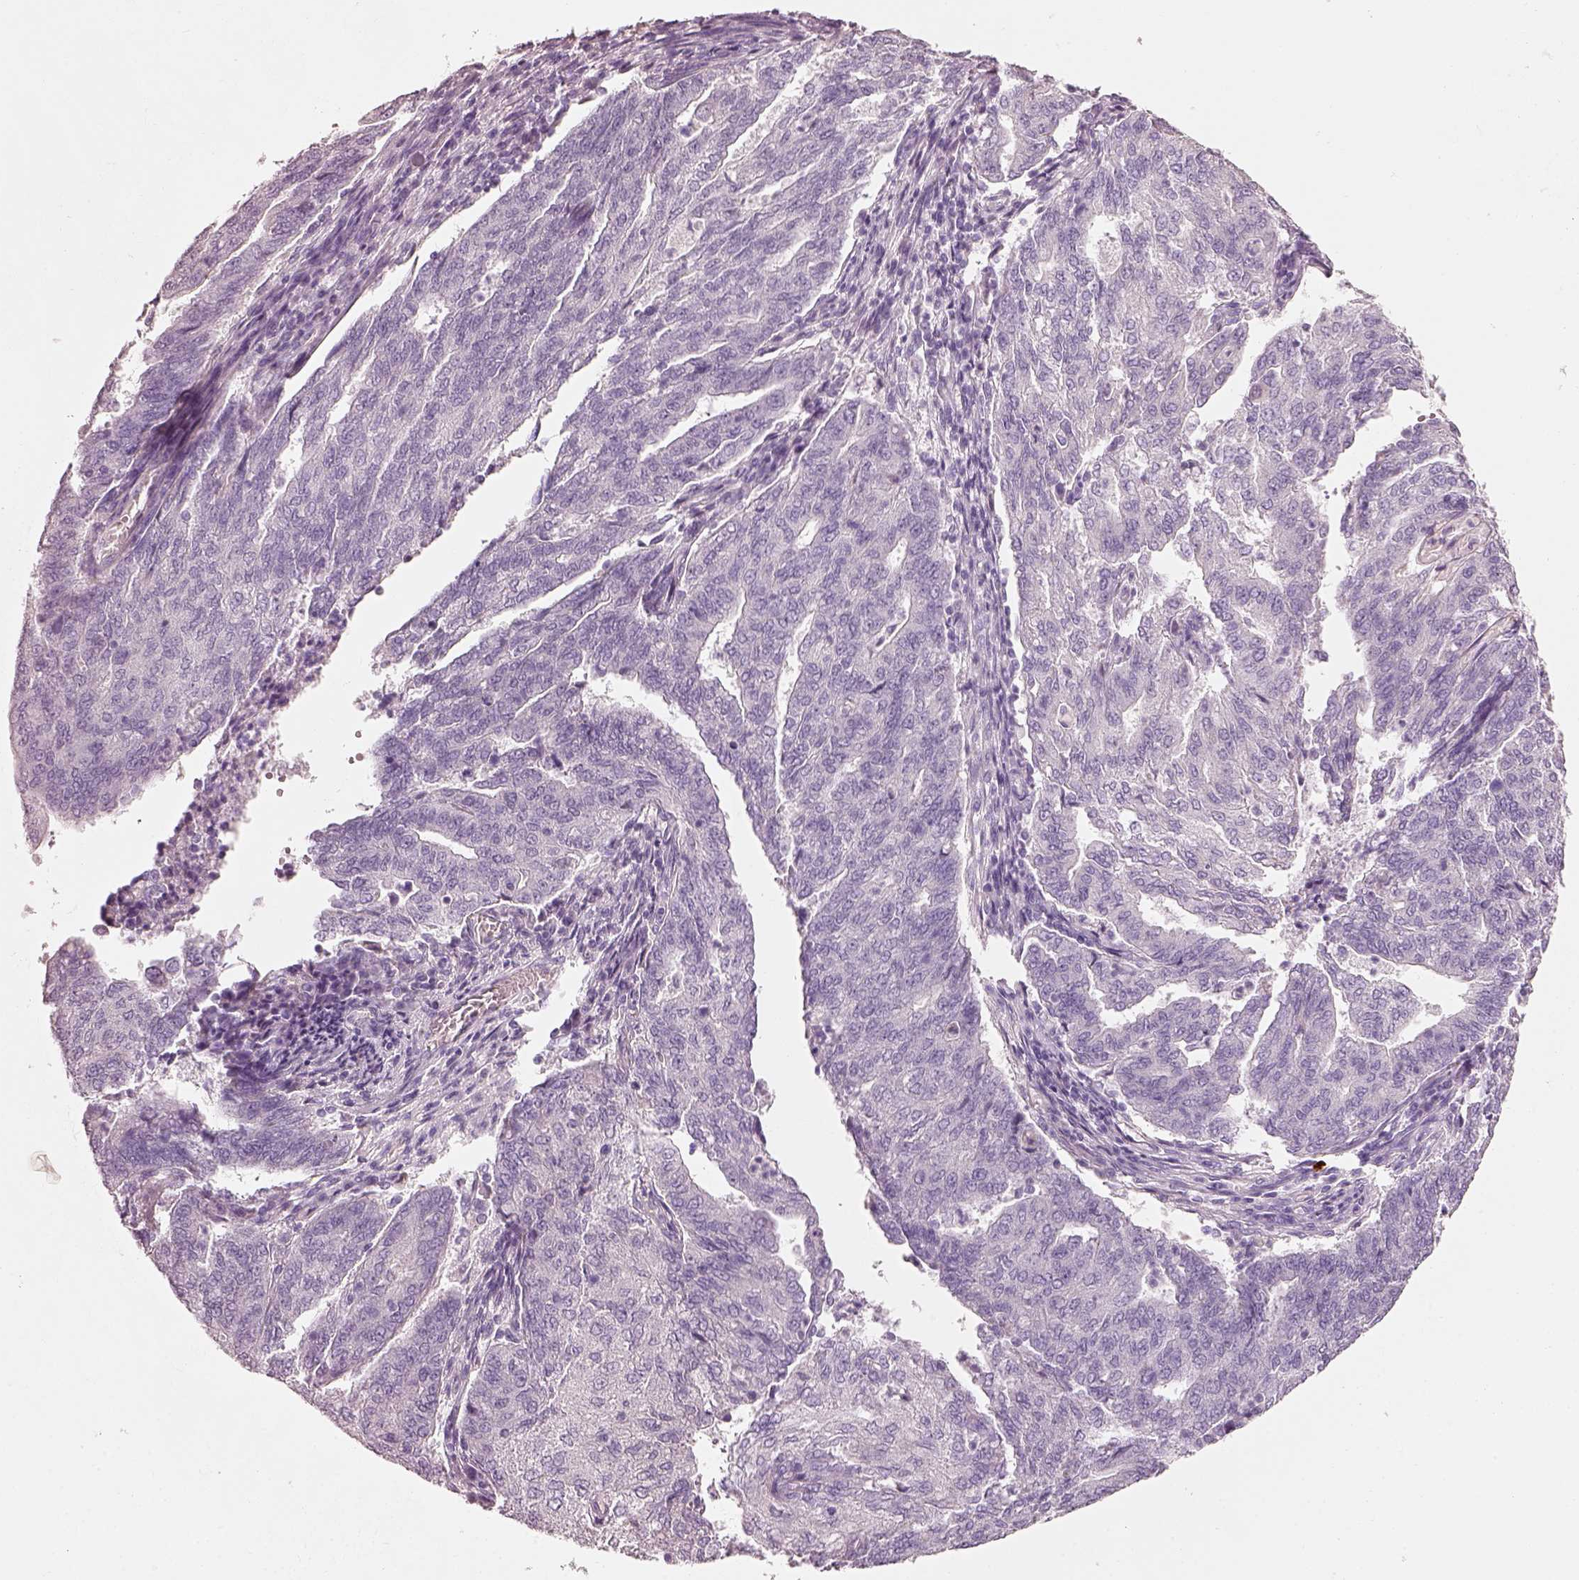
{"staining": {"intensity": "negative", "quantity": "none", "location": "none"}, "tissue": "endometrial cancer", "cell_type": "Tumor cells", "image_type": "cancer", "snomed": [{"axis": "morphology", "description": "Adenocarcinoma, NOS"}, {"axis": "topography", "description": "Endometrium"}], "caption": "Tumor cells are negative for brown protein staining in endometrial cancer (adenocarcinoma).", "gene": "PNOC", "patient": {"sex": "female", "age": 82}}